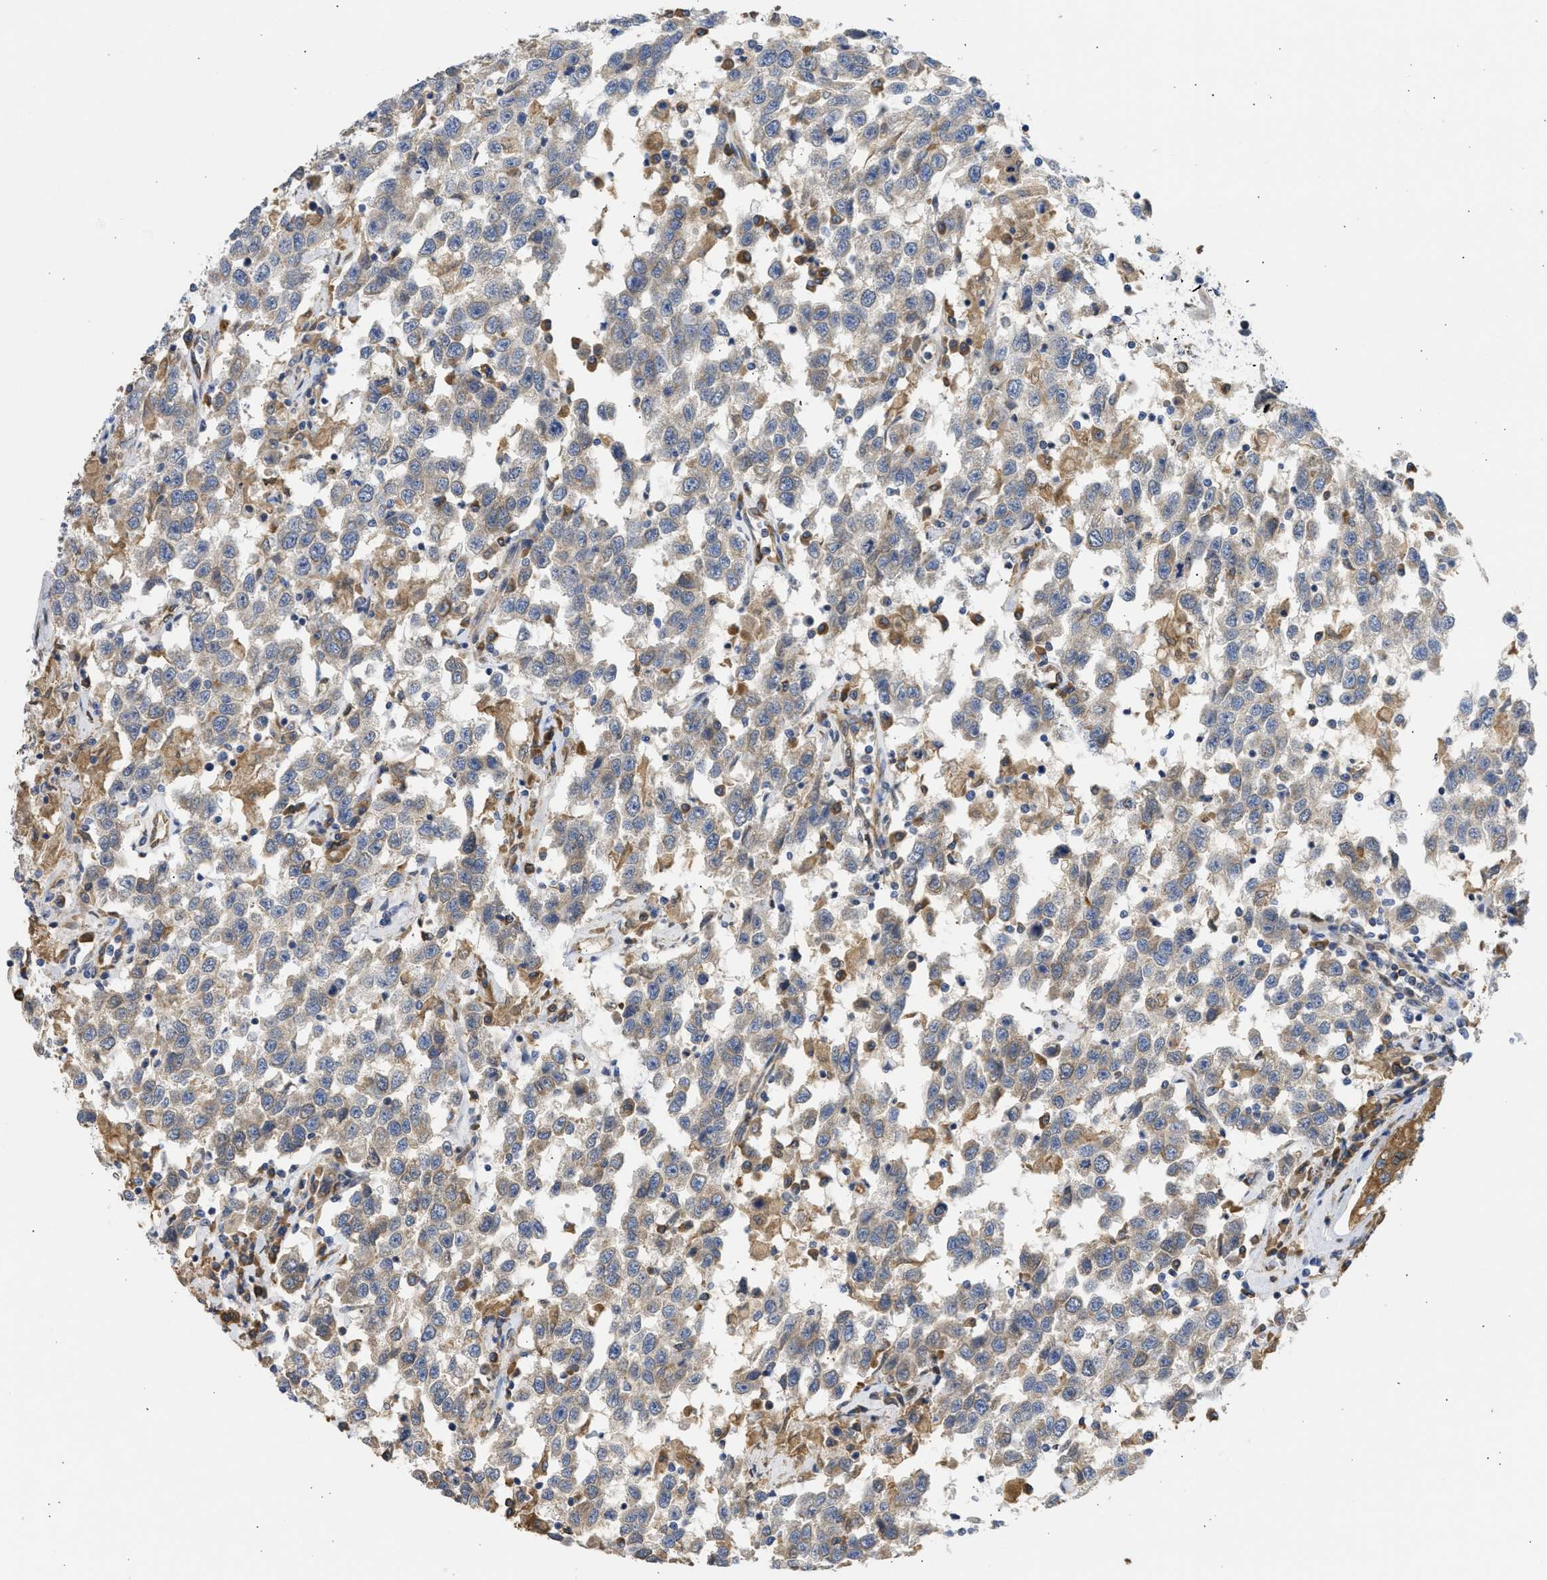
{"staining": {"intensity": "weak", "quantity": ">75%", "location": "cytoplasmic/membranous"}, "tissue": "testis cancer", "cell_type": "Tumor cells", "image_type": "cancer", "snomed": [{"axis": "morphology", "description": "Seminoma, NOS"}, {"axis": "topography", "description": "Testis"}], "caption": "The photomicrograph shows immunohistochemical staining of testis cancer. There is weak cytoplasmic/membranous staining is identified in approximately >75% of tumor cells.", "gene": "TMED1", "patient": {"sex": "male", "age": 41}}